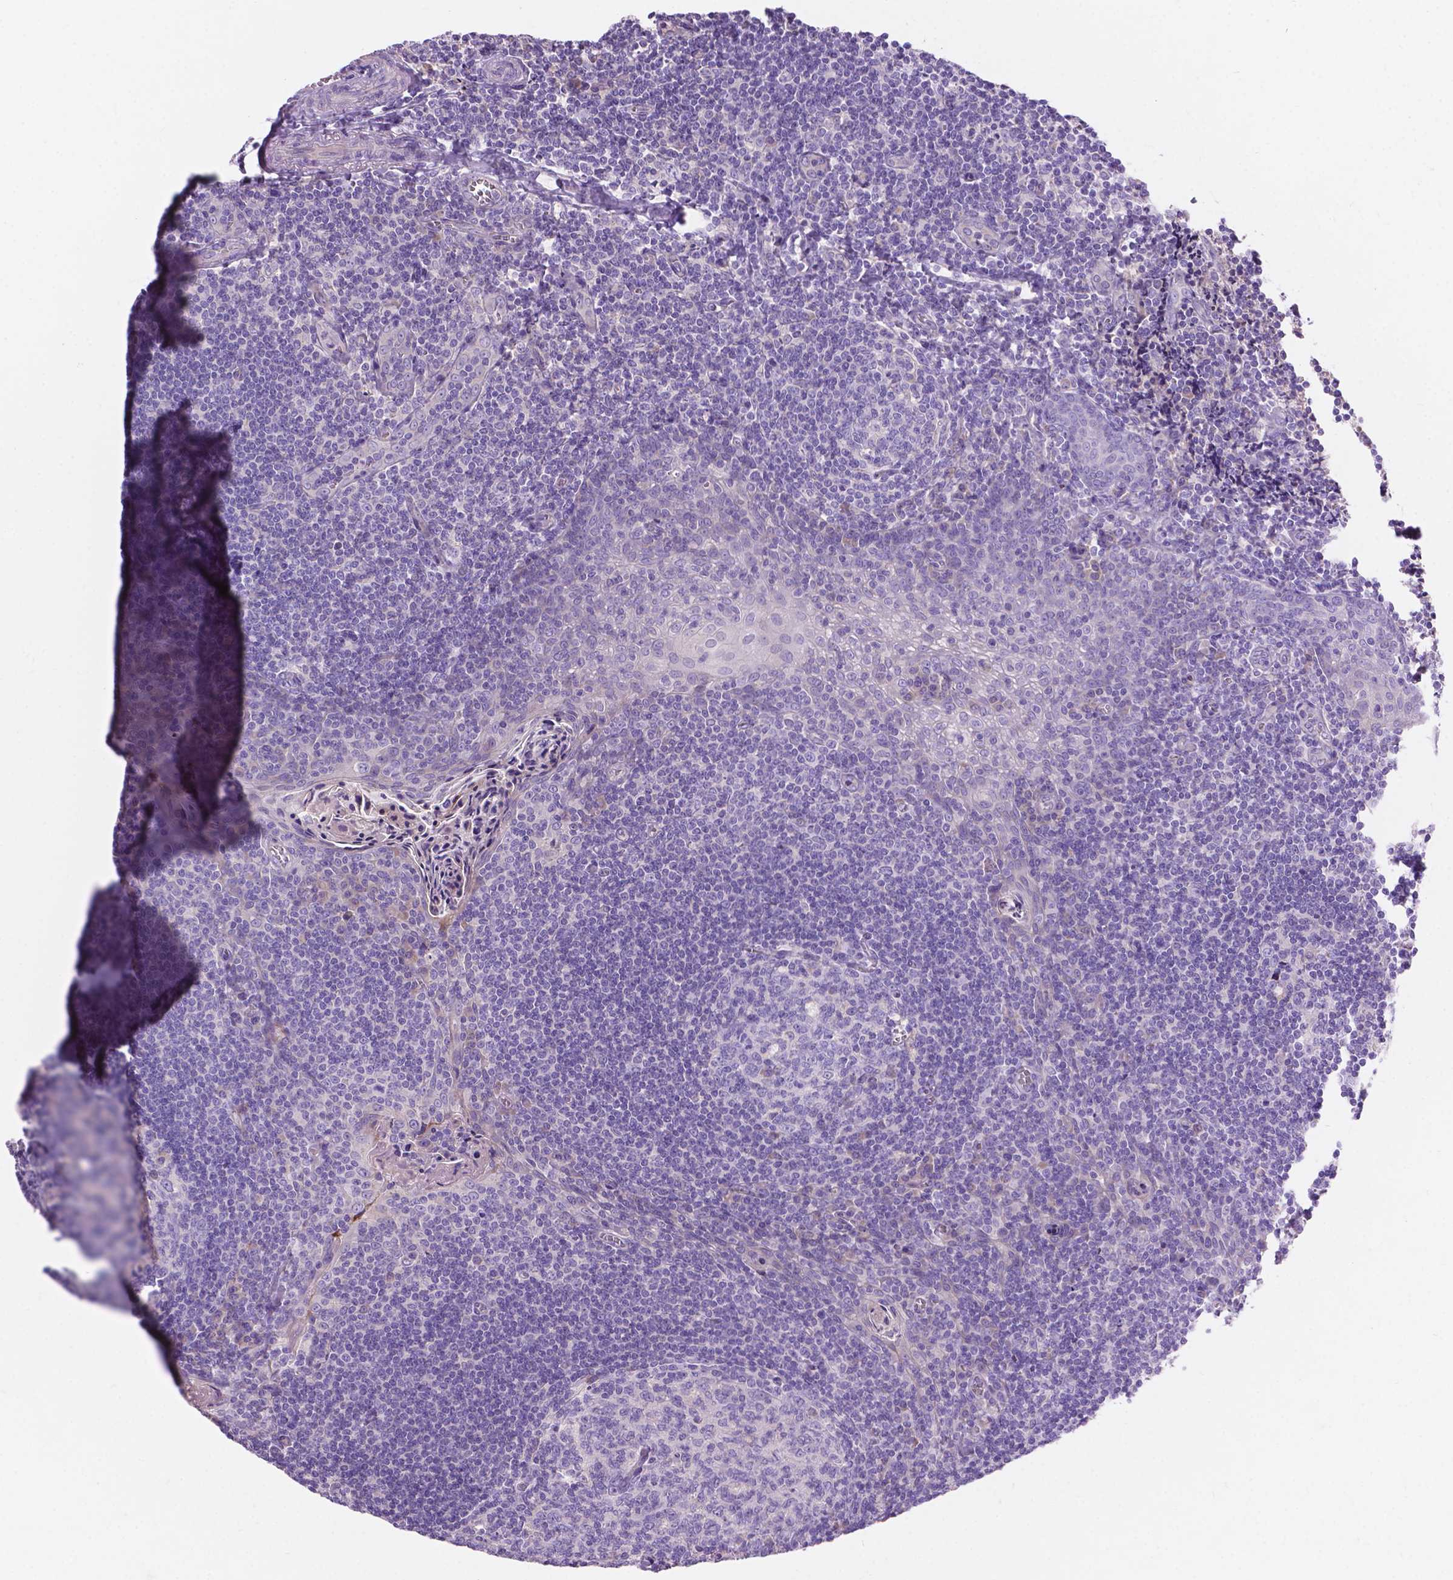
{"staining": {"intensity": "negative", "quantity": "none", "location": "none"}, "tissue": "tonsil", "cell_type": "Germinal center cells", "image_type": "normal", "snomed": [{"axis": "morphology", "description": "Normal tissue, NOS"}, {"axis": "morphology", "description": "Inflammation, NOS"}, {"axis": "topography", "description": "Tonsil"}], "caption": "Immunohistochemistry (IHC) of normal tonsil demonstrates no staining in germinal center cells.", "gene": "NOXO1", "patient": {"sex": "female", "age": 31}}